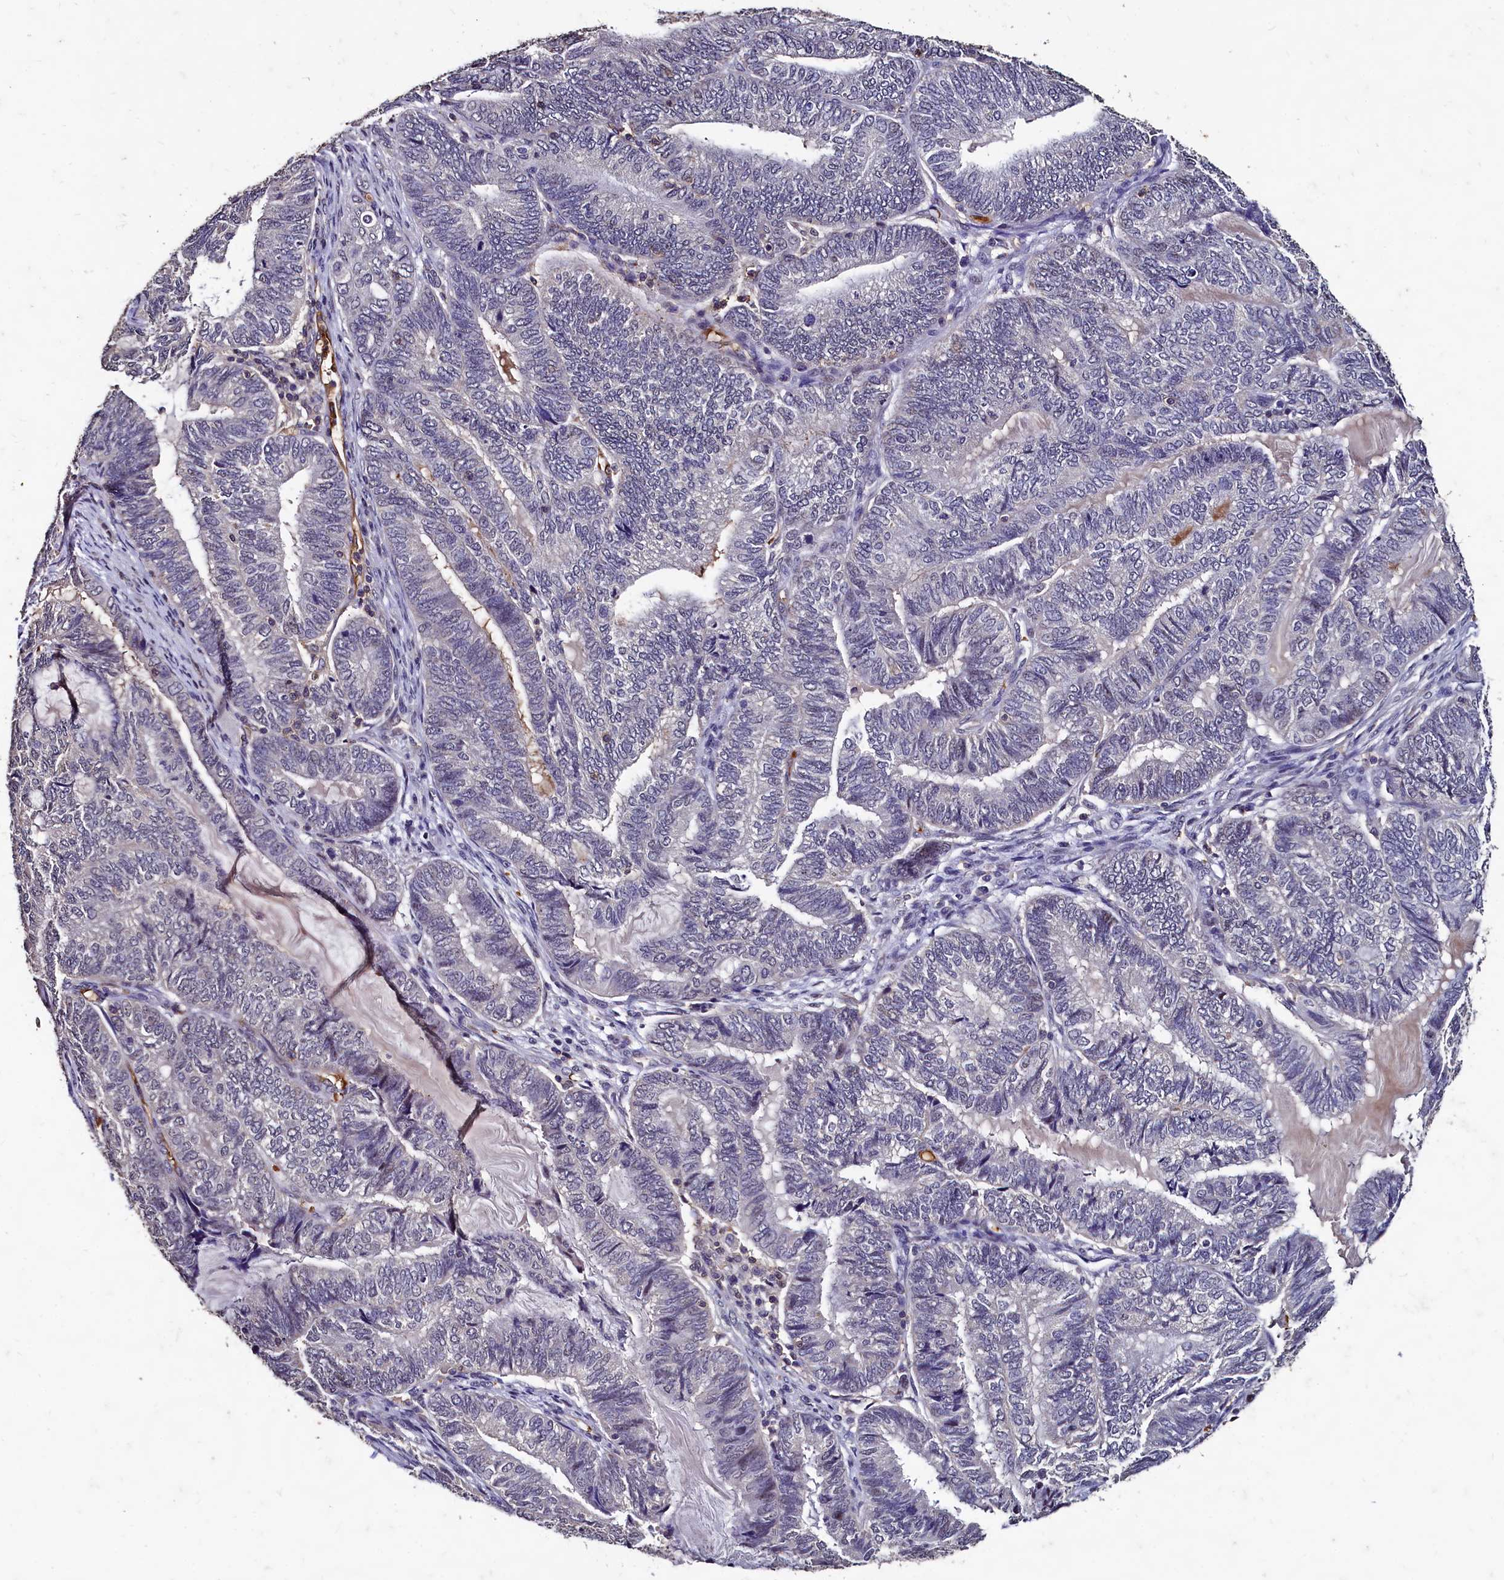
{"staining": {"intensity": "negative", "quantity": "none", "location": "none"}, "tissue": "endometrial cancer", "cell_type": "Tumor cells", "image_type": "cancer", "snomed": [{"axis": "morphology", "description": "Adenocarcinoma, NOS"}, {"axis": "topography", "description": "Uterus"}, {"axis": "topography", "description": "Endometrium"}], "caption": "This is a histopathology image of immunohistochemistry (IHC) staining of endometrial adenocarcinoma, which shows no positivity in tumor cells.", "gene": "CSTPP1", "patient": {"sex": "female", "age": 70}}